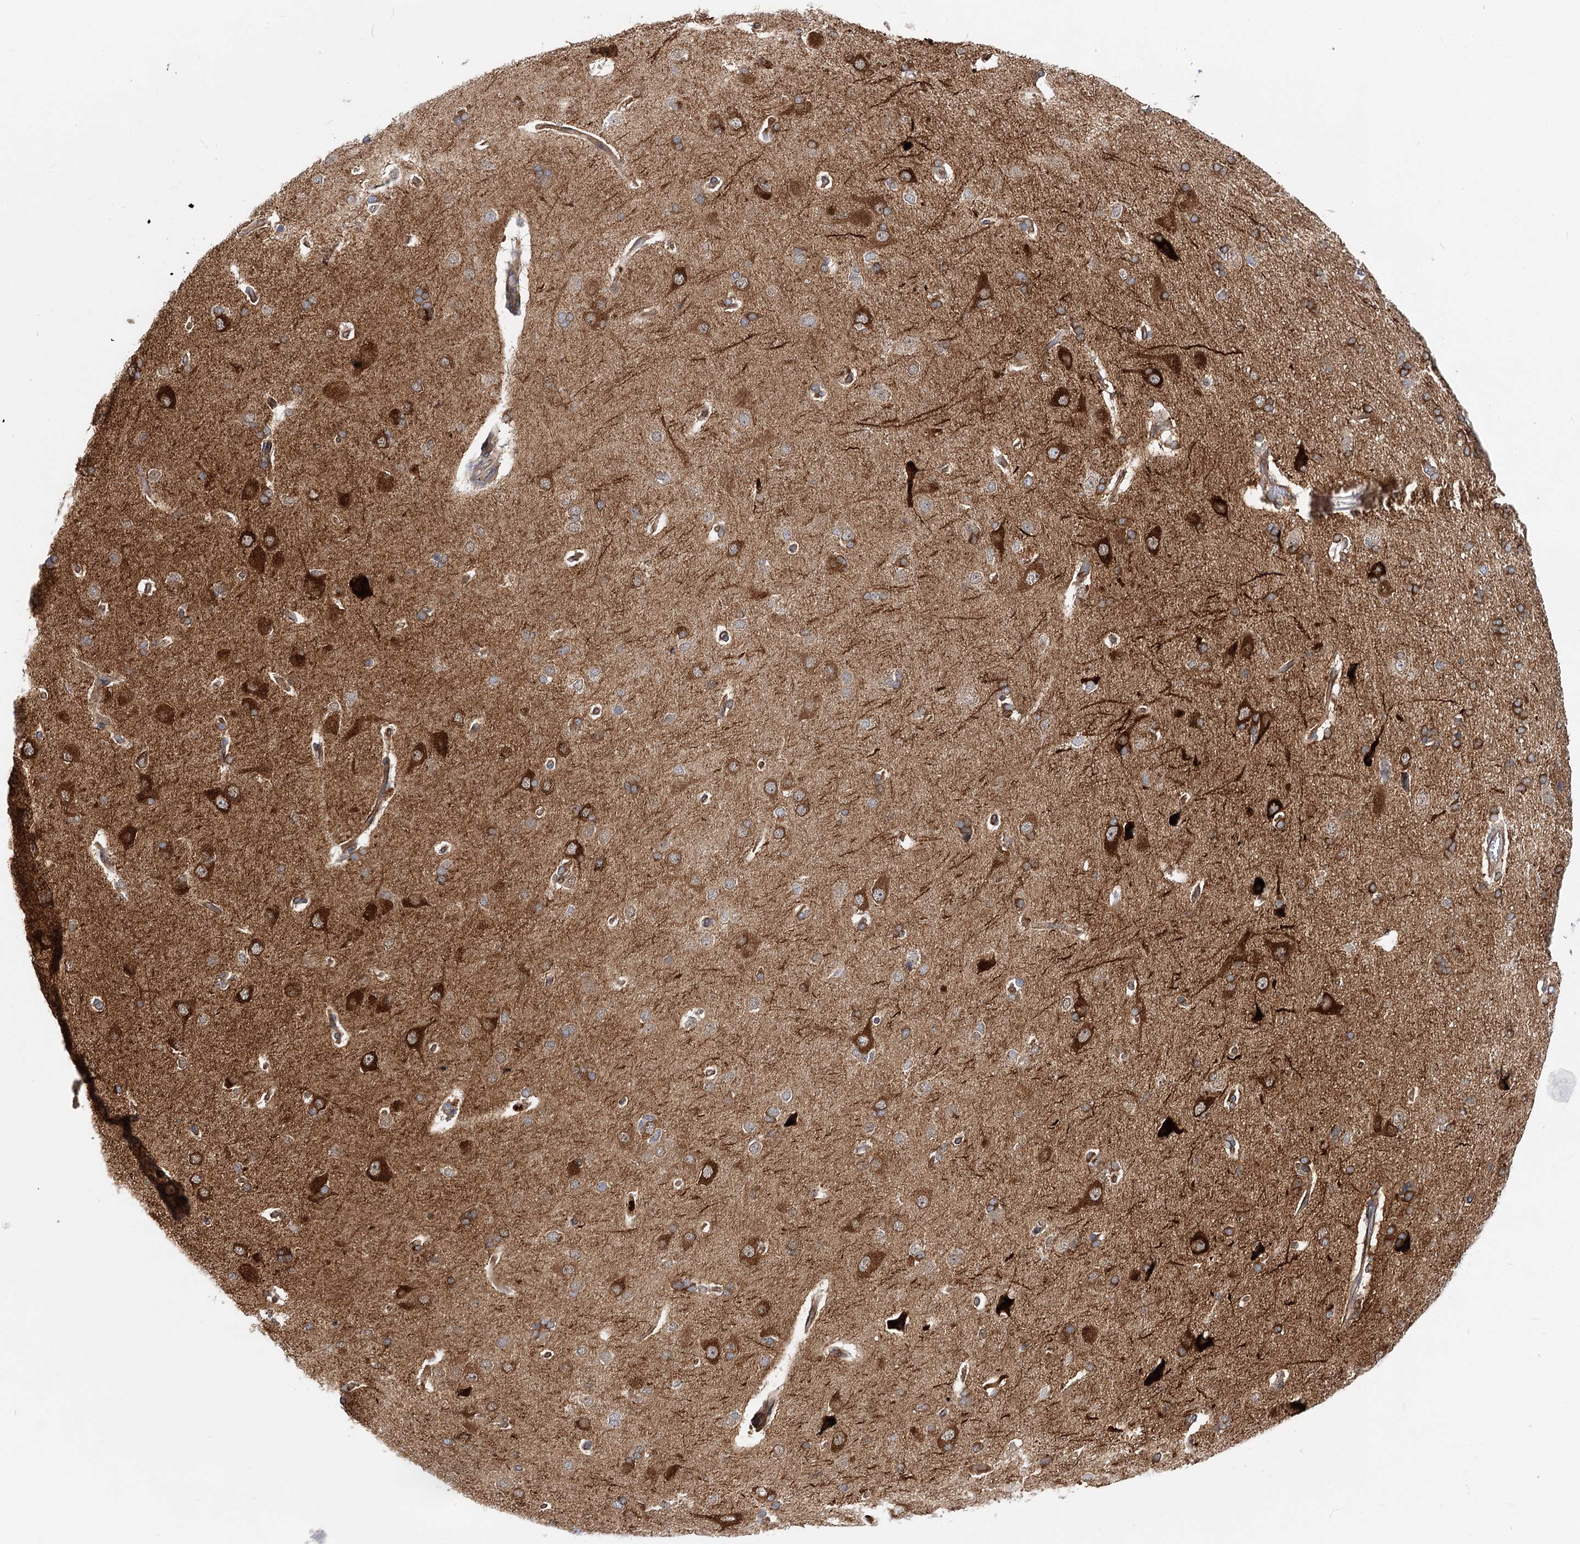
{"staining": {"intensity": "moderate", "quantity": ">75%", "location": "cytoplasmic/membranous"}, "tissue": "cerebral cortex", "cell_type": "Endothelial cells", "image_type": "normal", "snomed": [{"axis": "morphology", "description": "Normal tissue, NOS"}, {"axis": "topography", "description": "Cerebral cortex"}], "caption": "Human cerebral cortex stained for a protein (brown) reveals moderate cytoplasmic/membranous positive staining in approximately >75% of endothelial cells.", "gene": "C11orf52", "patient": {"sex": "male", "age": 62}}